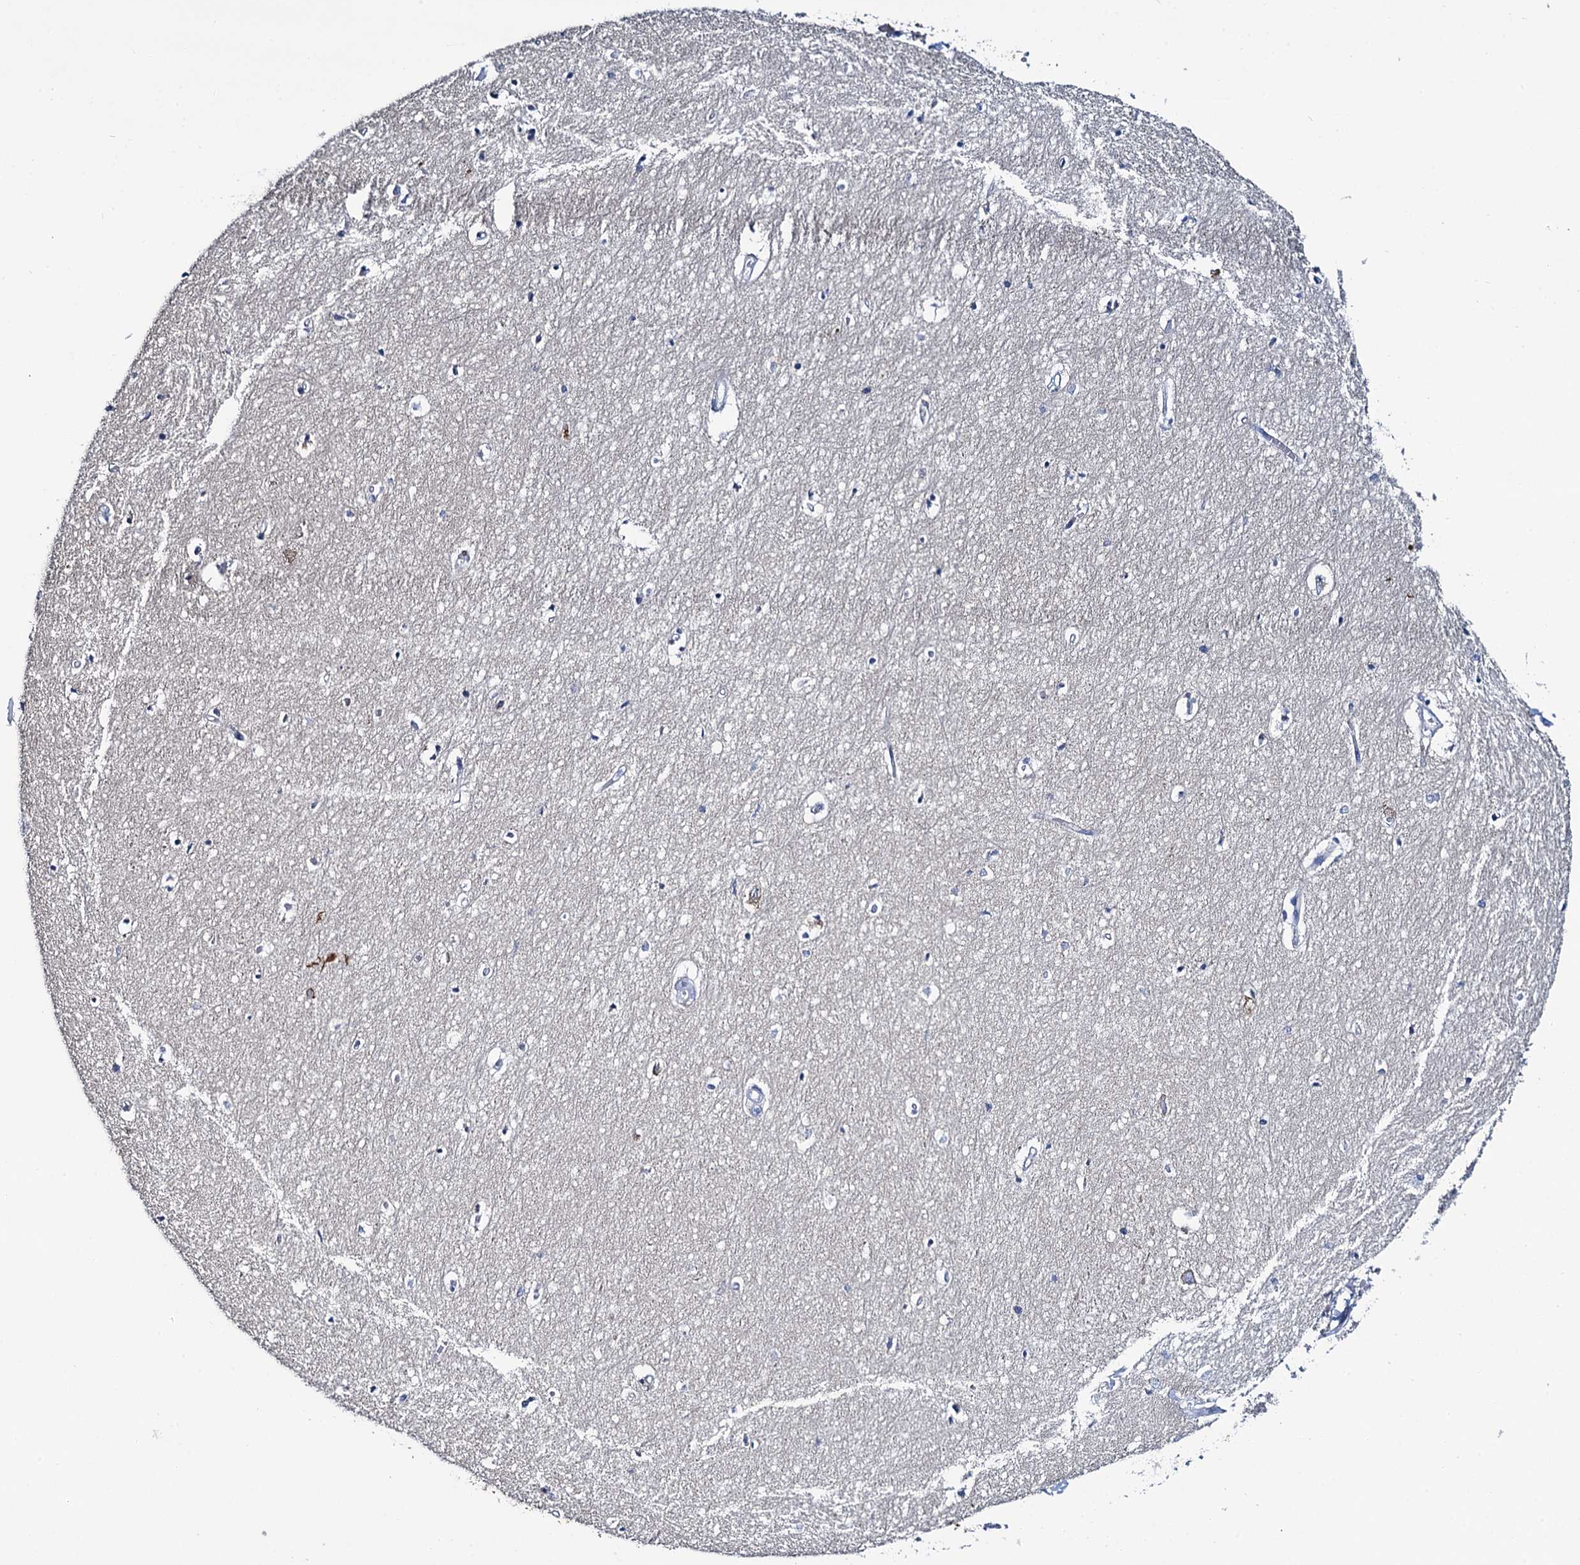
{"staining": {"intensity": "negative", "quantity": "none", "location": "none"}, "tissue": "hippocampus", "cell_type": "Glial cells", "image_type": "normal", "snomed": [{"axis": "morphology", "description": "Normal tissue, NOS"}, {"axis": "topography", "description": "Hippocampus"}], "caption": "Hippocampus was stained to show a protein in brown. There is no significant staining in glial cells.", "gene": "MIOX", "patient": {"sex": "female", "age": 64}}